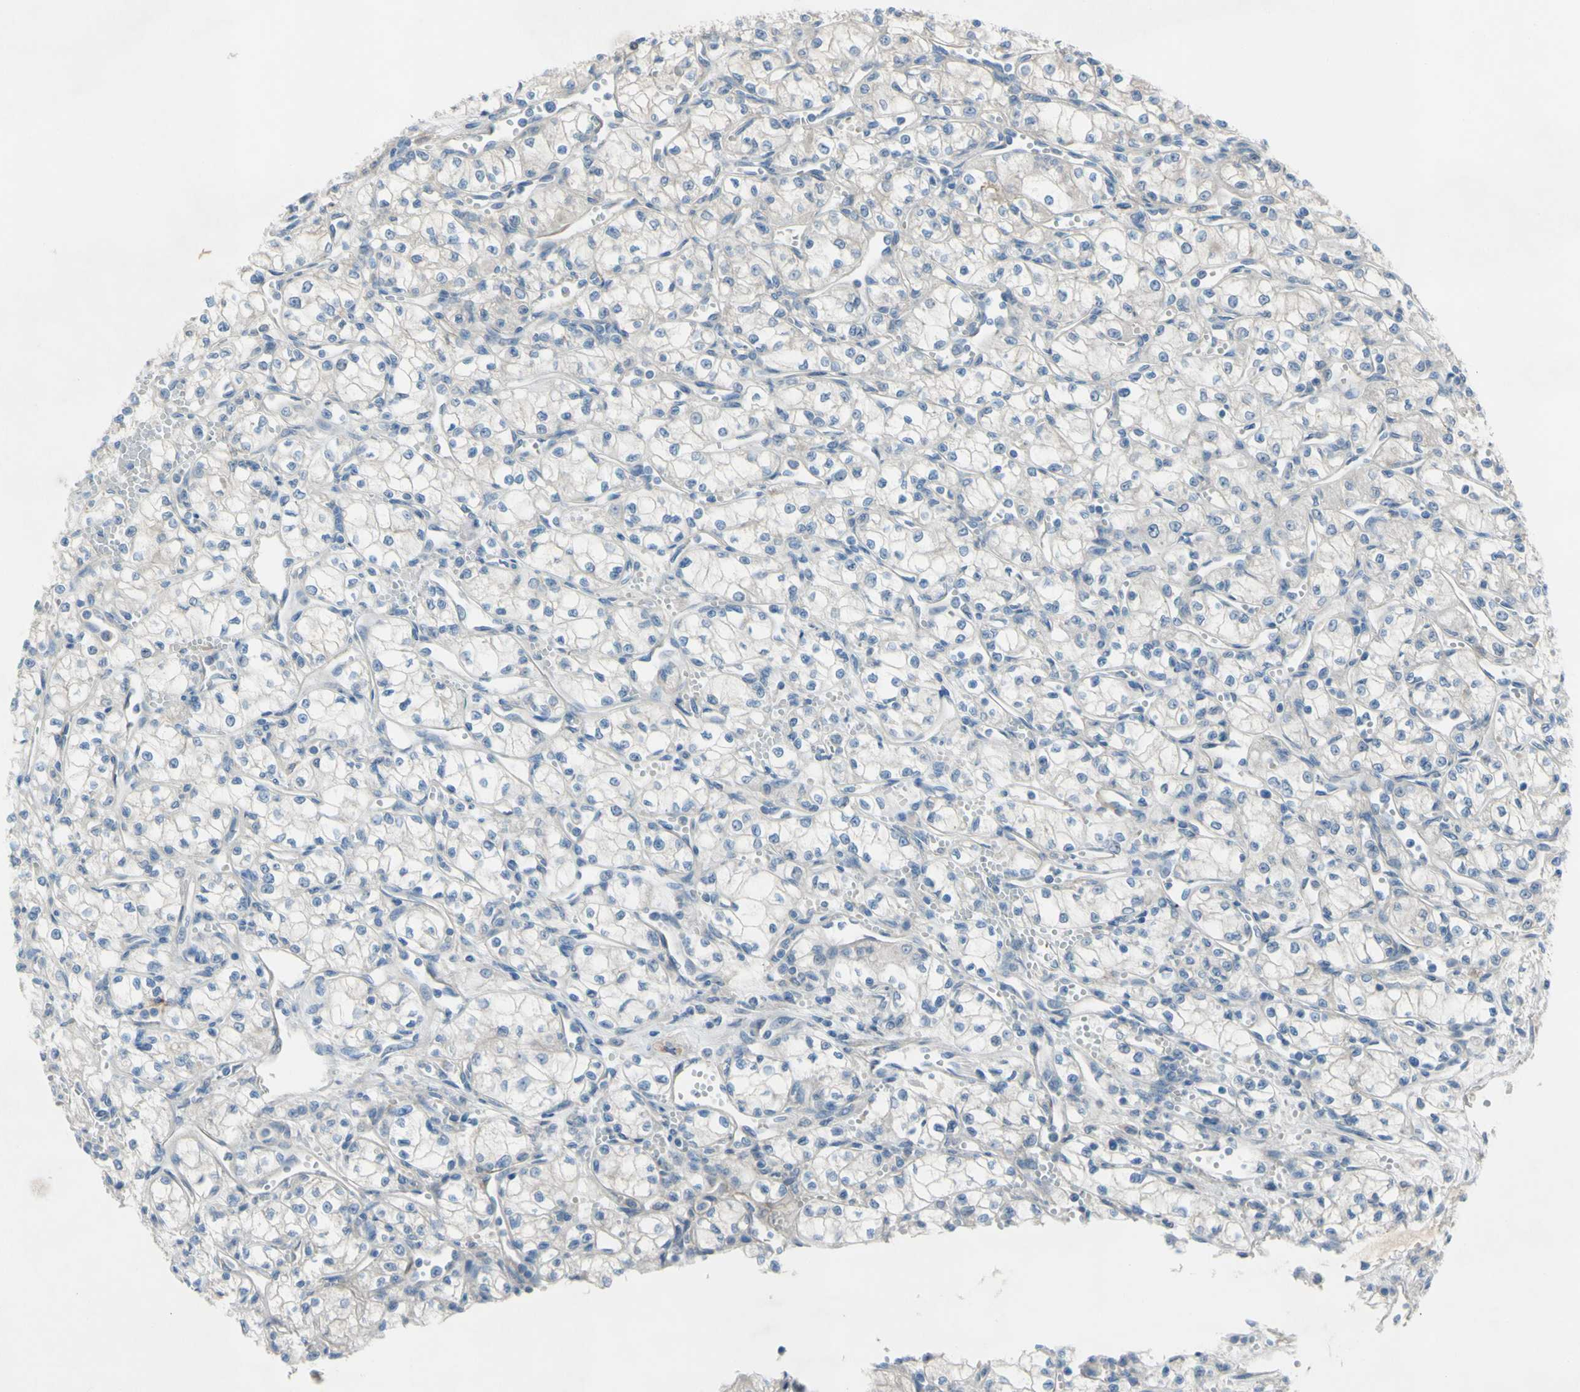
{"staining": {"intensity": "negative", "quantity": "none", "location": "none"}, "tissue": "renal cancer", "cell_type": "Tumor cells", "image_type": "cancer", "snomed": [{"axis": "morphology", "description": "Normal tissue, NOS"}, {"axis": "morphology", "description": "Adenocarcinoma, NOS"}, {"axis": "topography", "description": "Kidney"}], "caption": "Histopathology image shows no significant protein staining in tumor cells of renal cancer (adenocarcinoma).", "gene": "ATRN", "patient": {"sex": "male", "age": 59}}